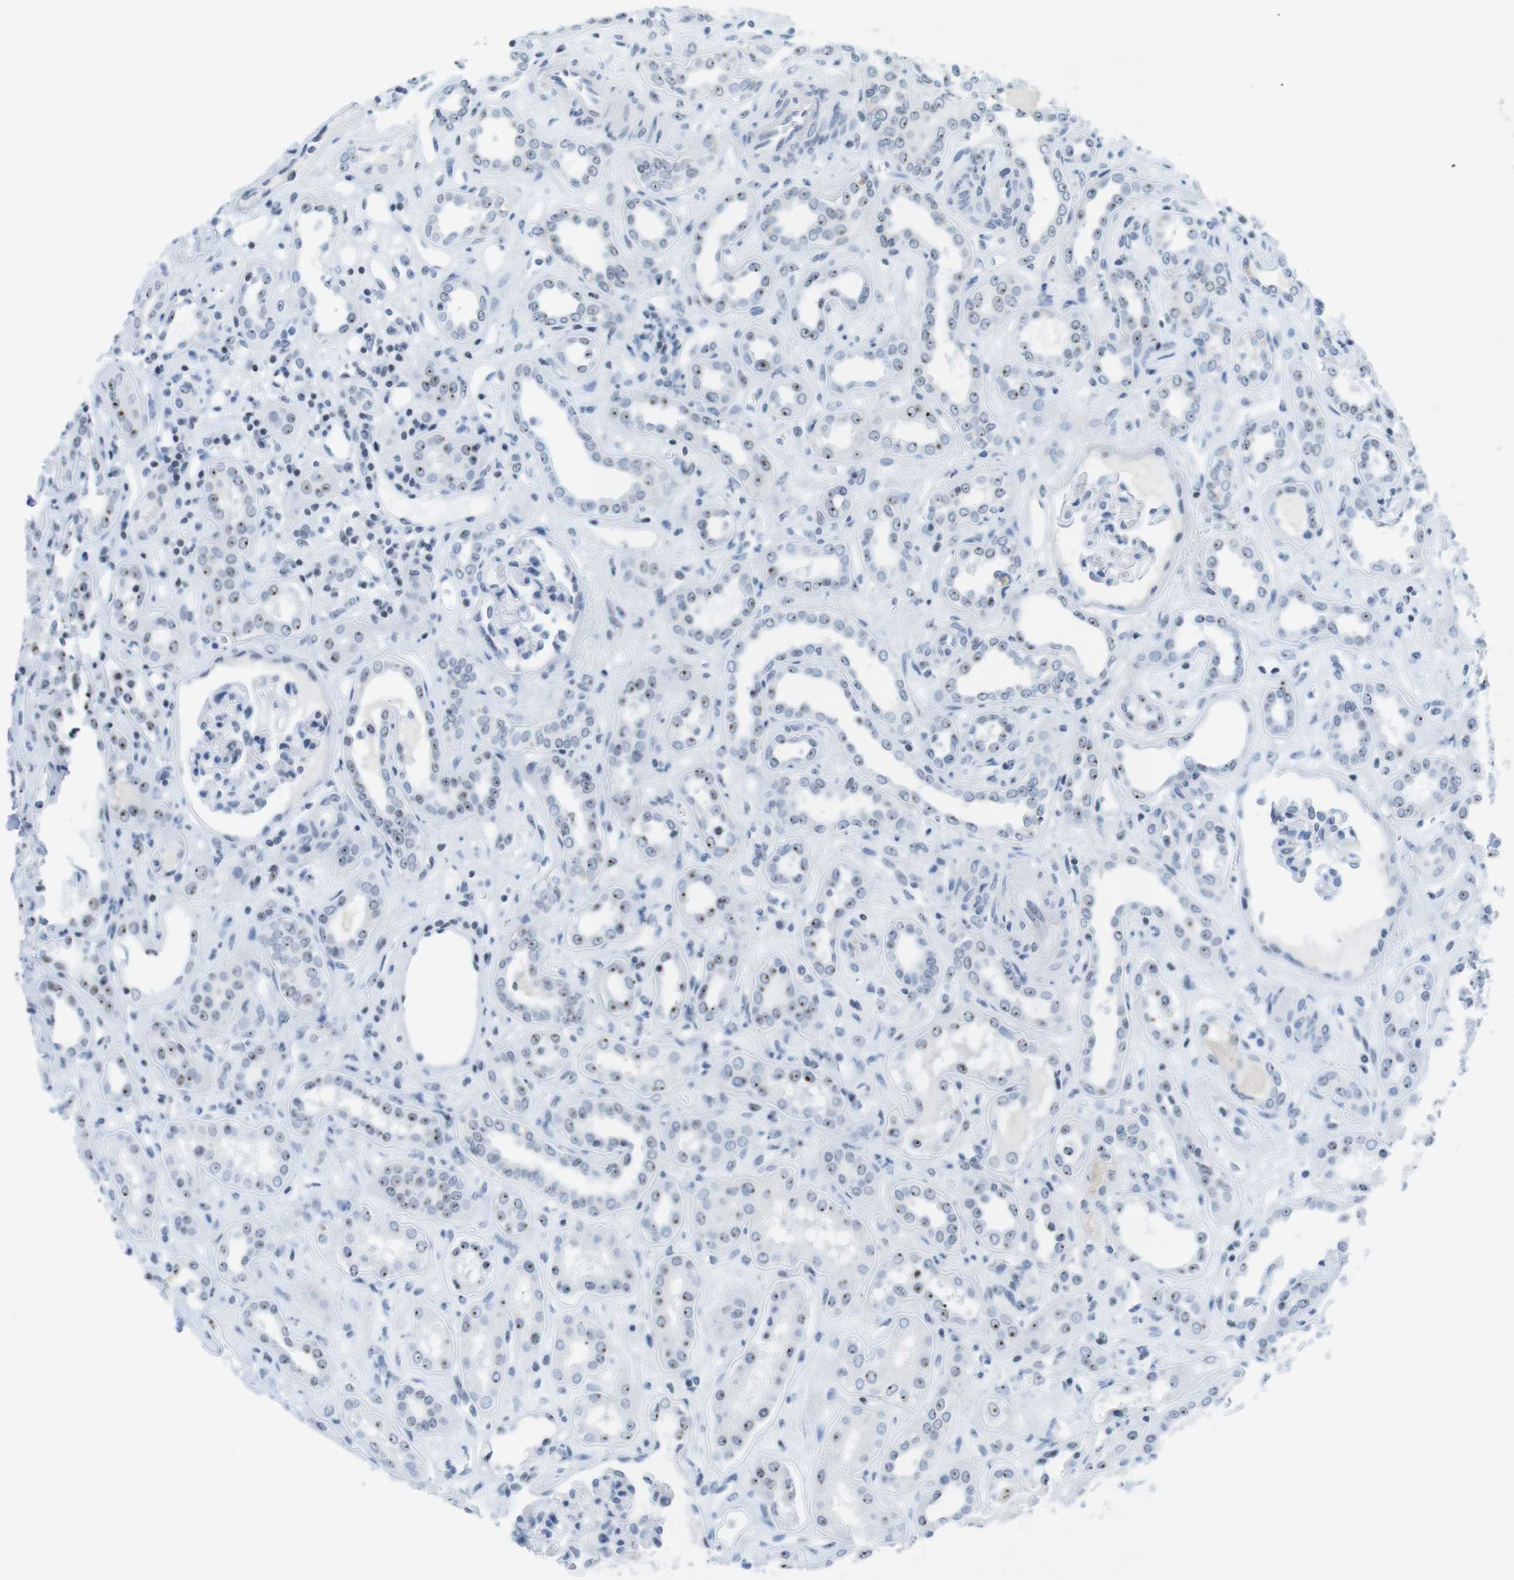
{"staining": {"intensity": "moderate", "quantity": "<25%", "location": "nuclear"}, "tissue": "kidney", "cell_type": "Cells in glomeruli", "image_type": "normal", "snomed": [{"axis": "morphology", "description": "Normal tissue, NOS"}, {"axis": "topography", "description": "Kidney"}], "caption": "An IHC image of unremarkable tissue is shown. Protein staining in brown shows moderate nuclear positivity in kidney within cells in glomeruli.", "gene": "NIFK", "patient": {"sex": "male", "age": 59}}